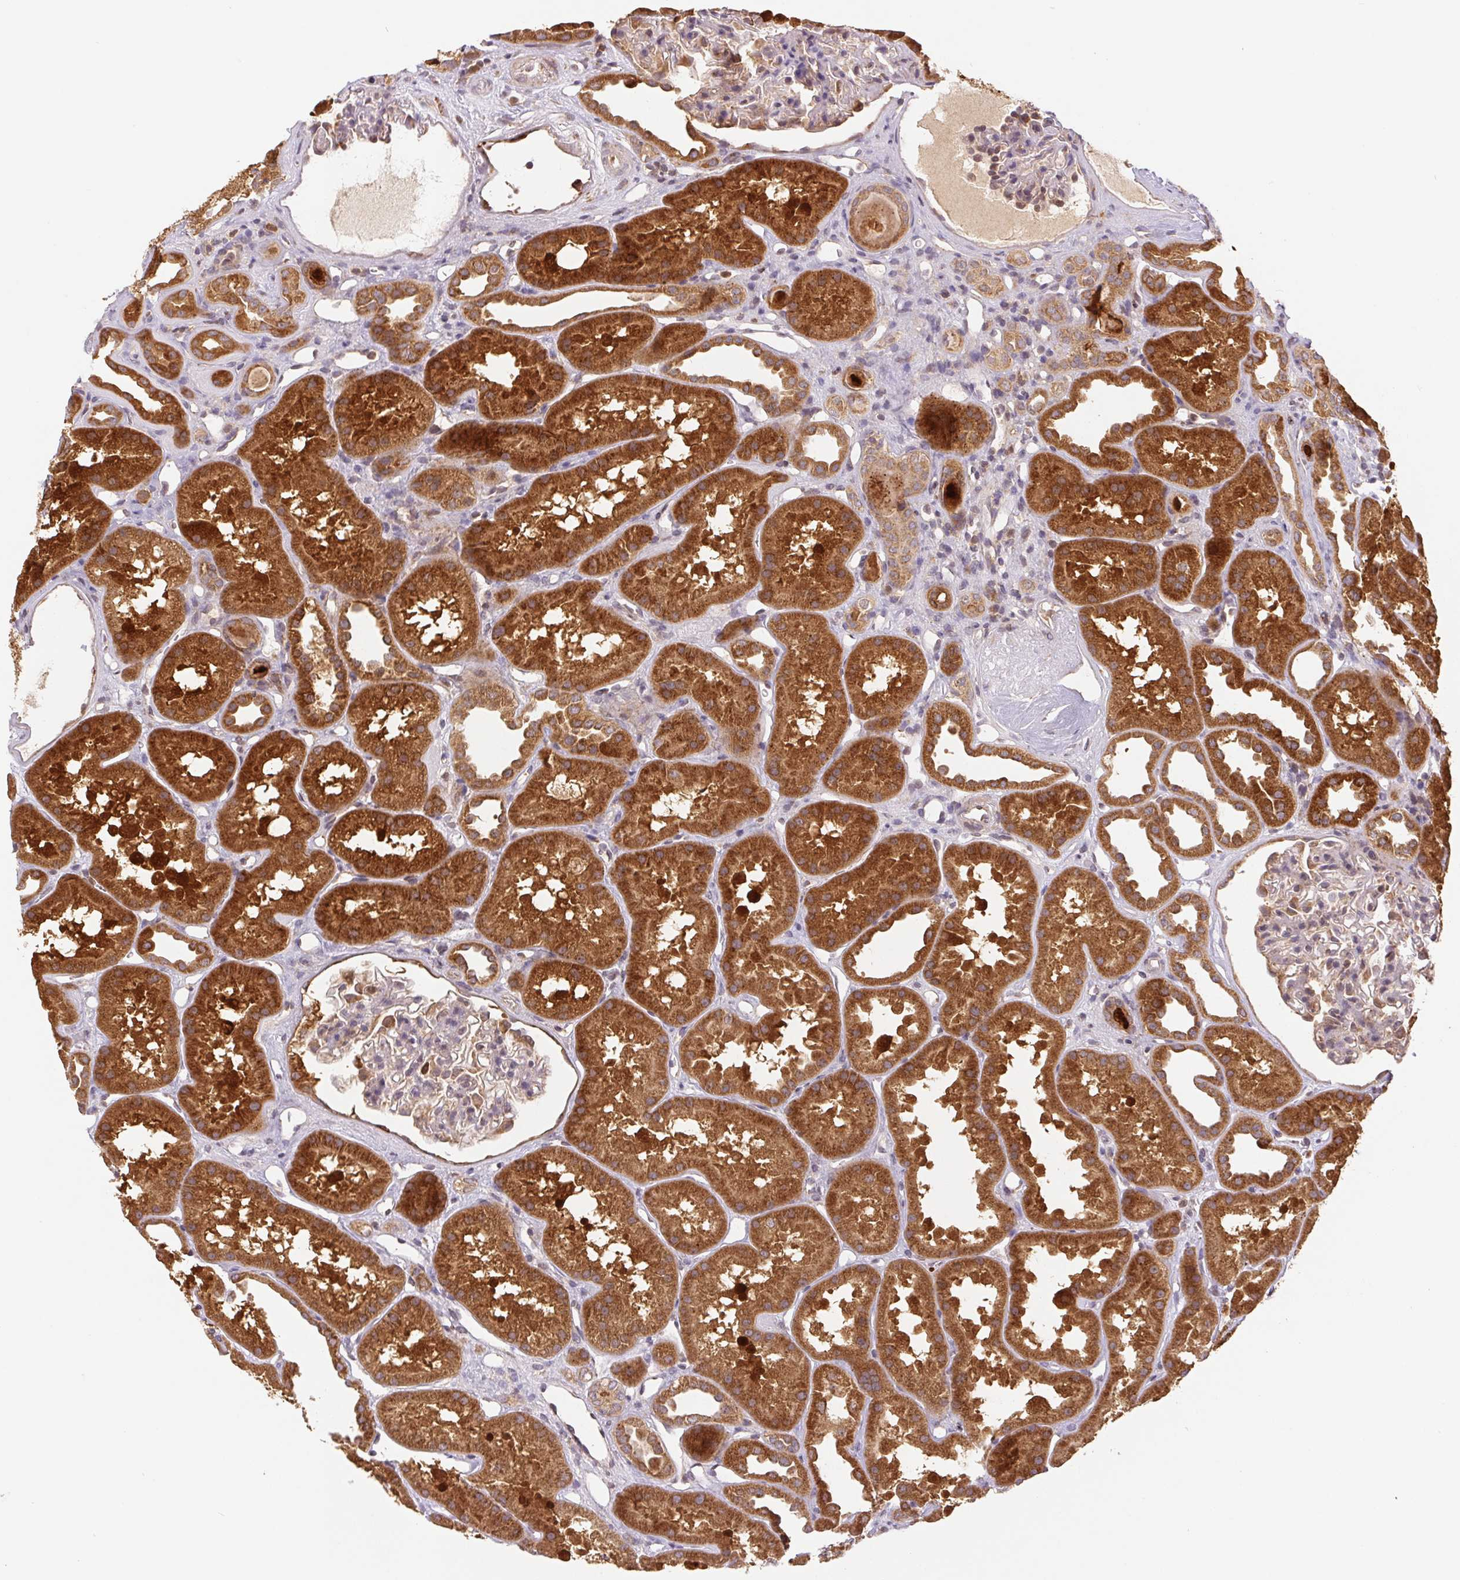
{"staining": {"intensity": "moderate", "quantity": "<25%", "location": "cytoplasmic/membranous"}, "tissue": "kidney", "cell_type": "Cells in glomeruli", "image_type": "normal", "snomed": [{"axis": "morphology", "description": "Normal tissue, NOS"}, {"axis": "topography", "description": "Kidney"}], "caption": "This photomicrograph displays immunohistochemistry staining of unremarkable human kidney, with low moderate cytoplasmic/membranous expression in about <25% of cells in glomeruli.", "gene": "MTHFD1L", "patient": {"sex": "male", "age": 61}}